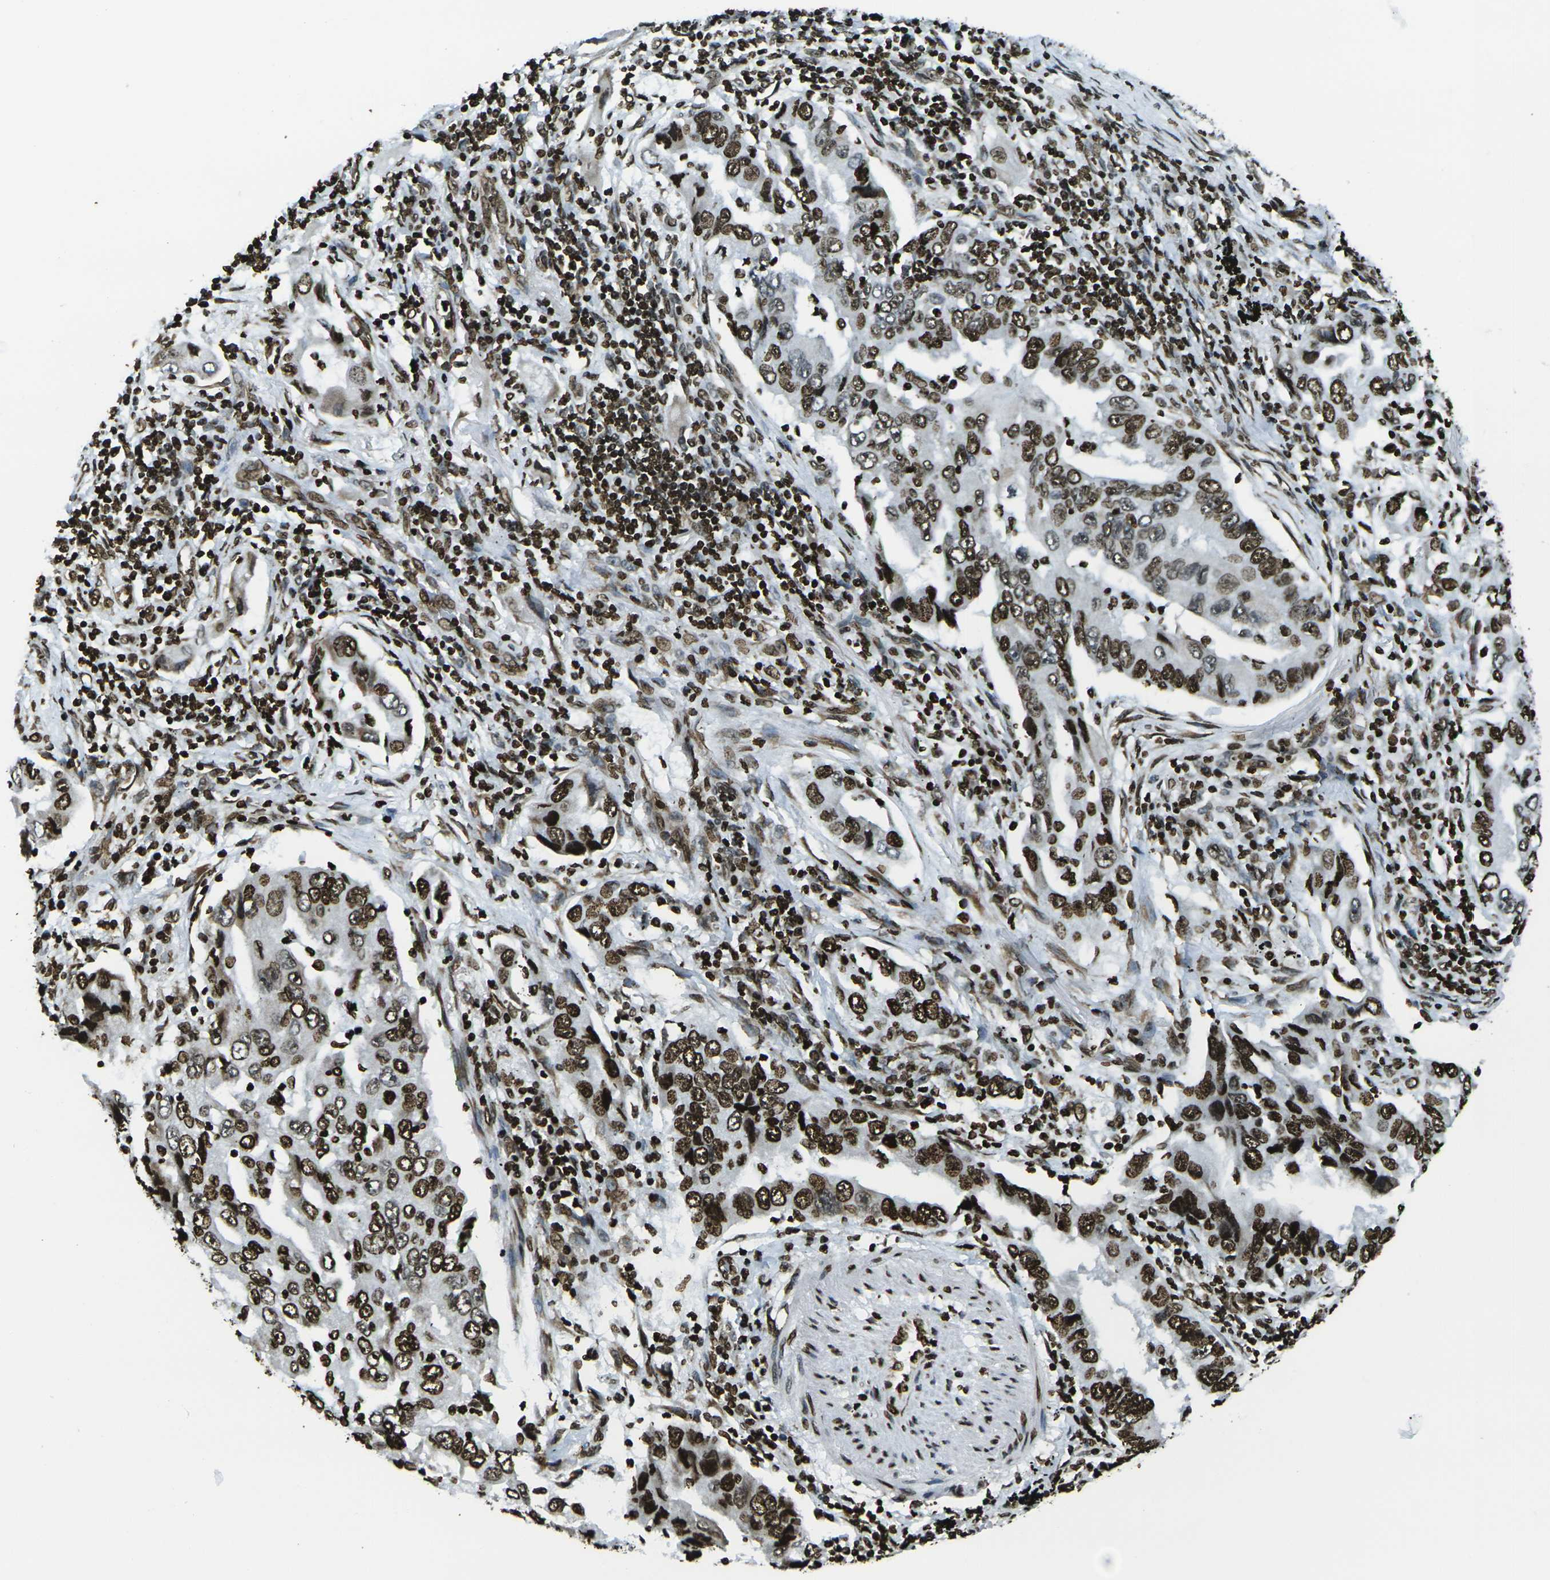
{"staining": {"intensity": "strong", "quantity": ">75%", "location": "nuclear"}, "tissue": "lung cancer", "cell_type": "Tumor cells", "image_type": "cancer", "snomed": [{"axis": "morphology", "description": "Adenocarcinoma, NOS"}, {"axis": "topography", "description": "Lung"}], "caption": "IHC histopathology image of neoplastic tissue: lung cancer stained using immunohistochemistry (IHC) shows high levels of strong protein expression localized specifically in the nuclear of tumor cells, appearing as a nuclear brown color.", "gene": "H1-2", "patient": {"sex": "female", "age": 65}}